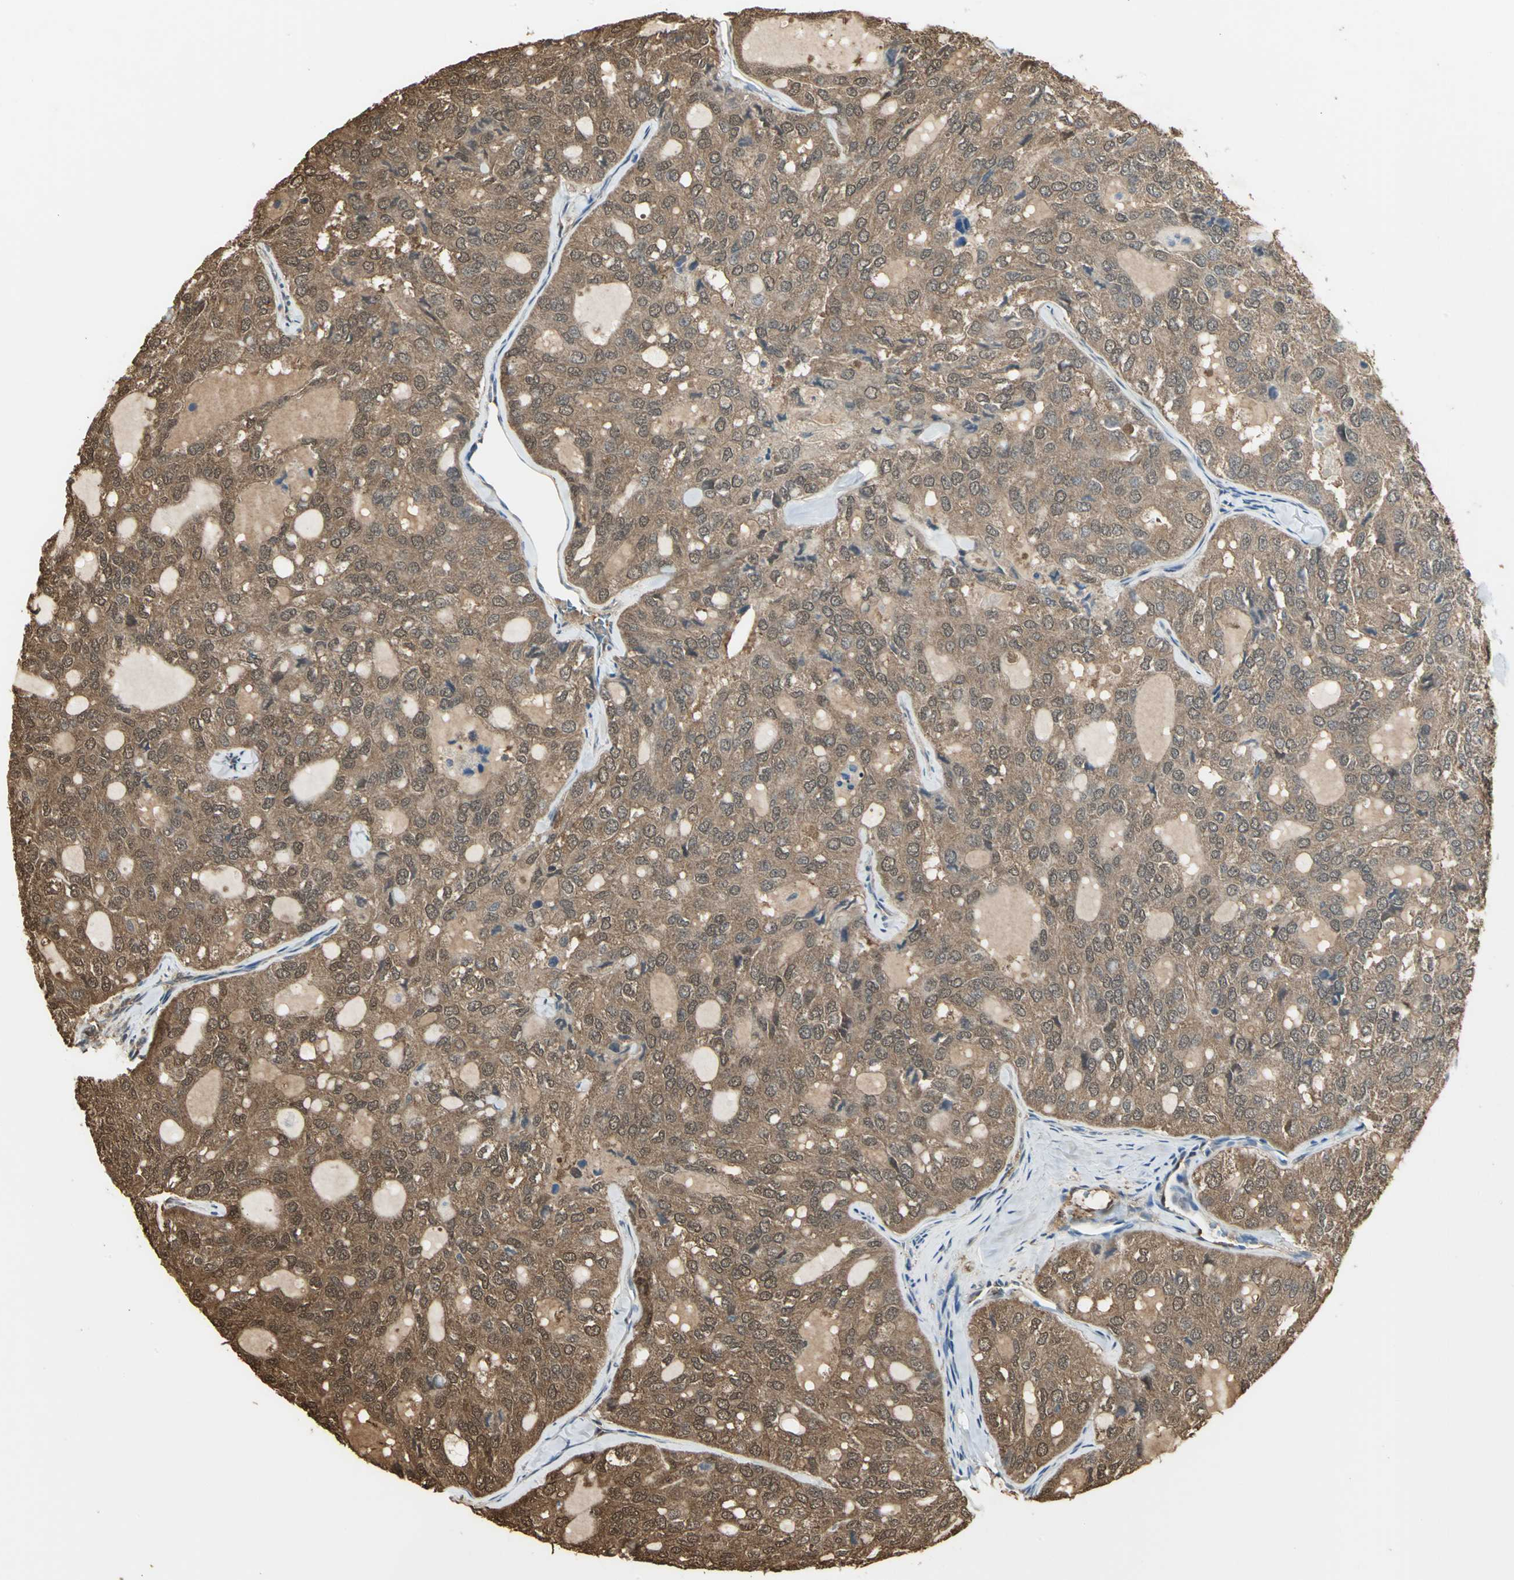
{"staining": {"intensity": "moderate", "quantity": ">75%", "location": "cytoplasmic/membranous,nuclear"}, "tissue": "thyroid cancer", "cell_type": "Tumor cells", "image_type": "cancer", "snomed": [{"axis": "morphology", "description": "Follicular adenoma carcinoma, NOS"}, {"axis": "topography", "description": "Thyroid gland"}], "caption": "Thyroid cancer stained for a protein displays moderate cytoplasmic/membranous and nuclear positivity in tumor cells.", "gene": "PARK7", "patient": {"sex": "male", "age": 75}}